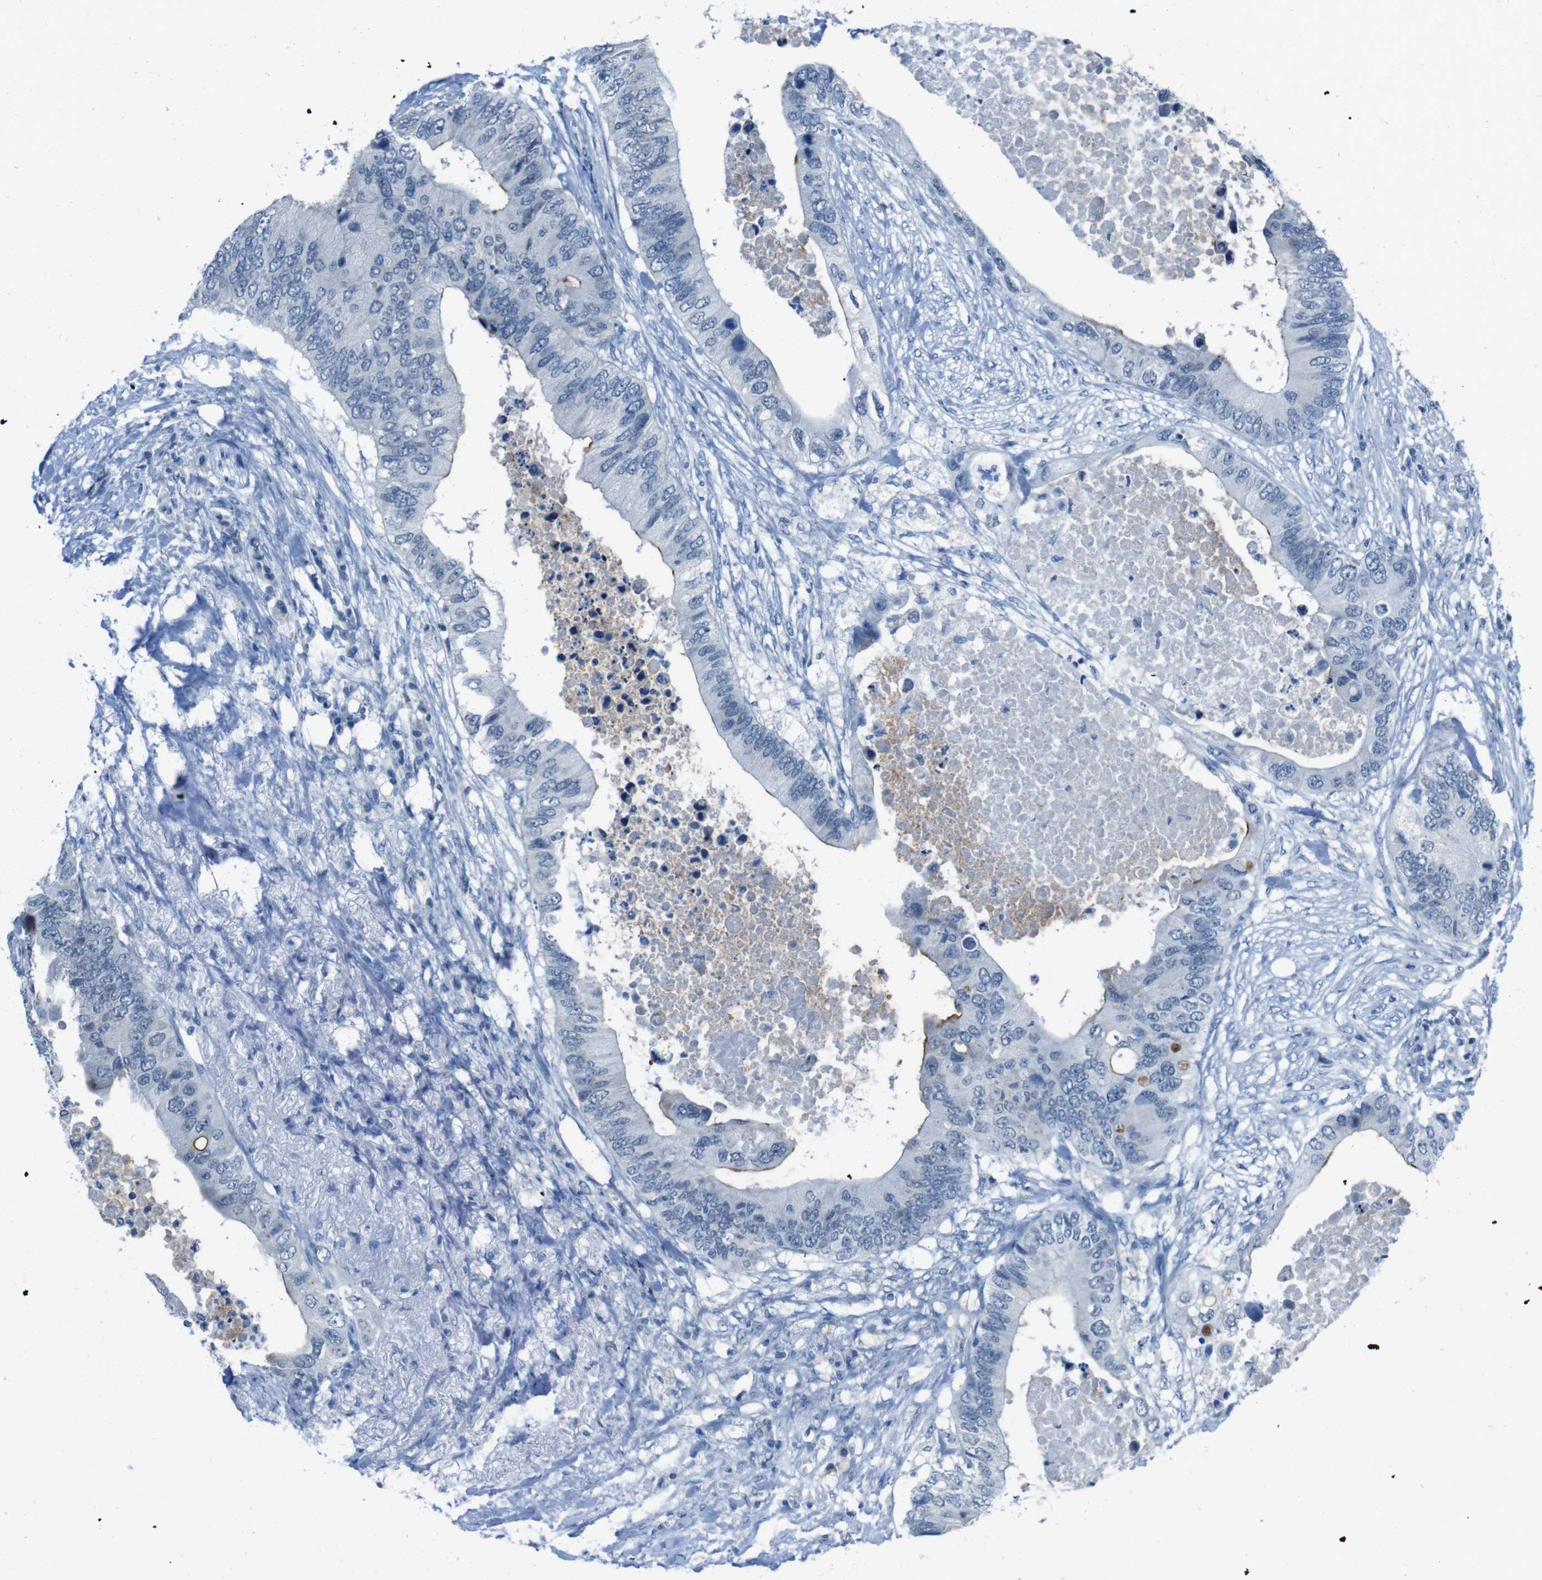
{"staining": {"intensity": "negative", "quantity": "none", "location": "none"}, "tissue": "colorectal cancer", "cell_type": "Tumor cells", "image_type": "cancer", "snomed": [{"axis": "morphology", "description": "Adenocarcinoma, NOS"}, {"axis": "topography", "description": "Colon"}], "caption": "Colorectal cancer was stained to show a protein in brown. There is no significant expression in tumor cells.", "gene": "CDHR2", "patient": {"sex": "male", "age": 71}}